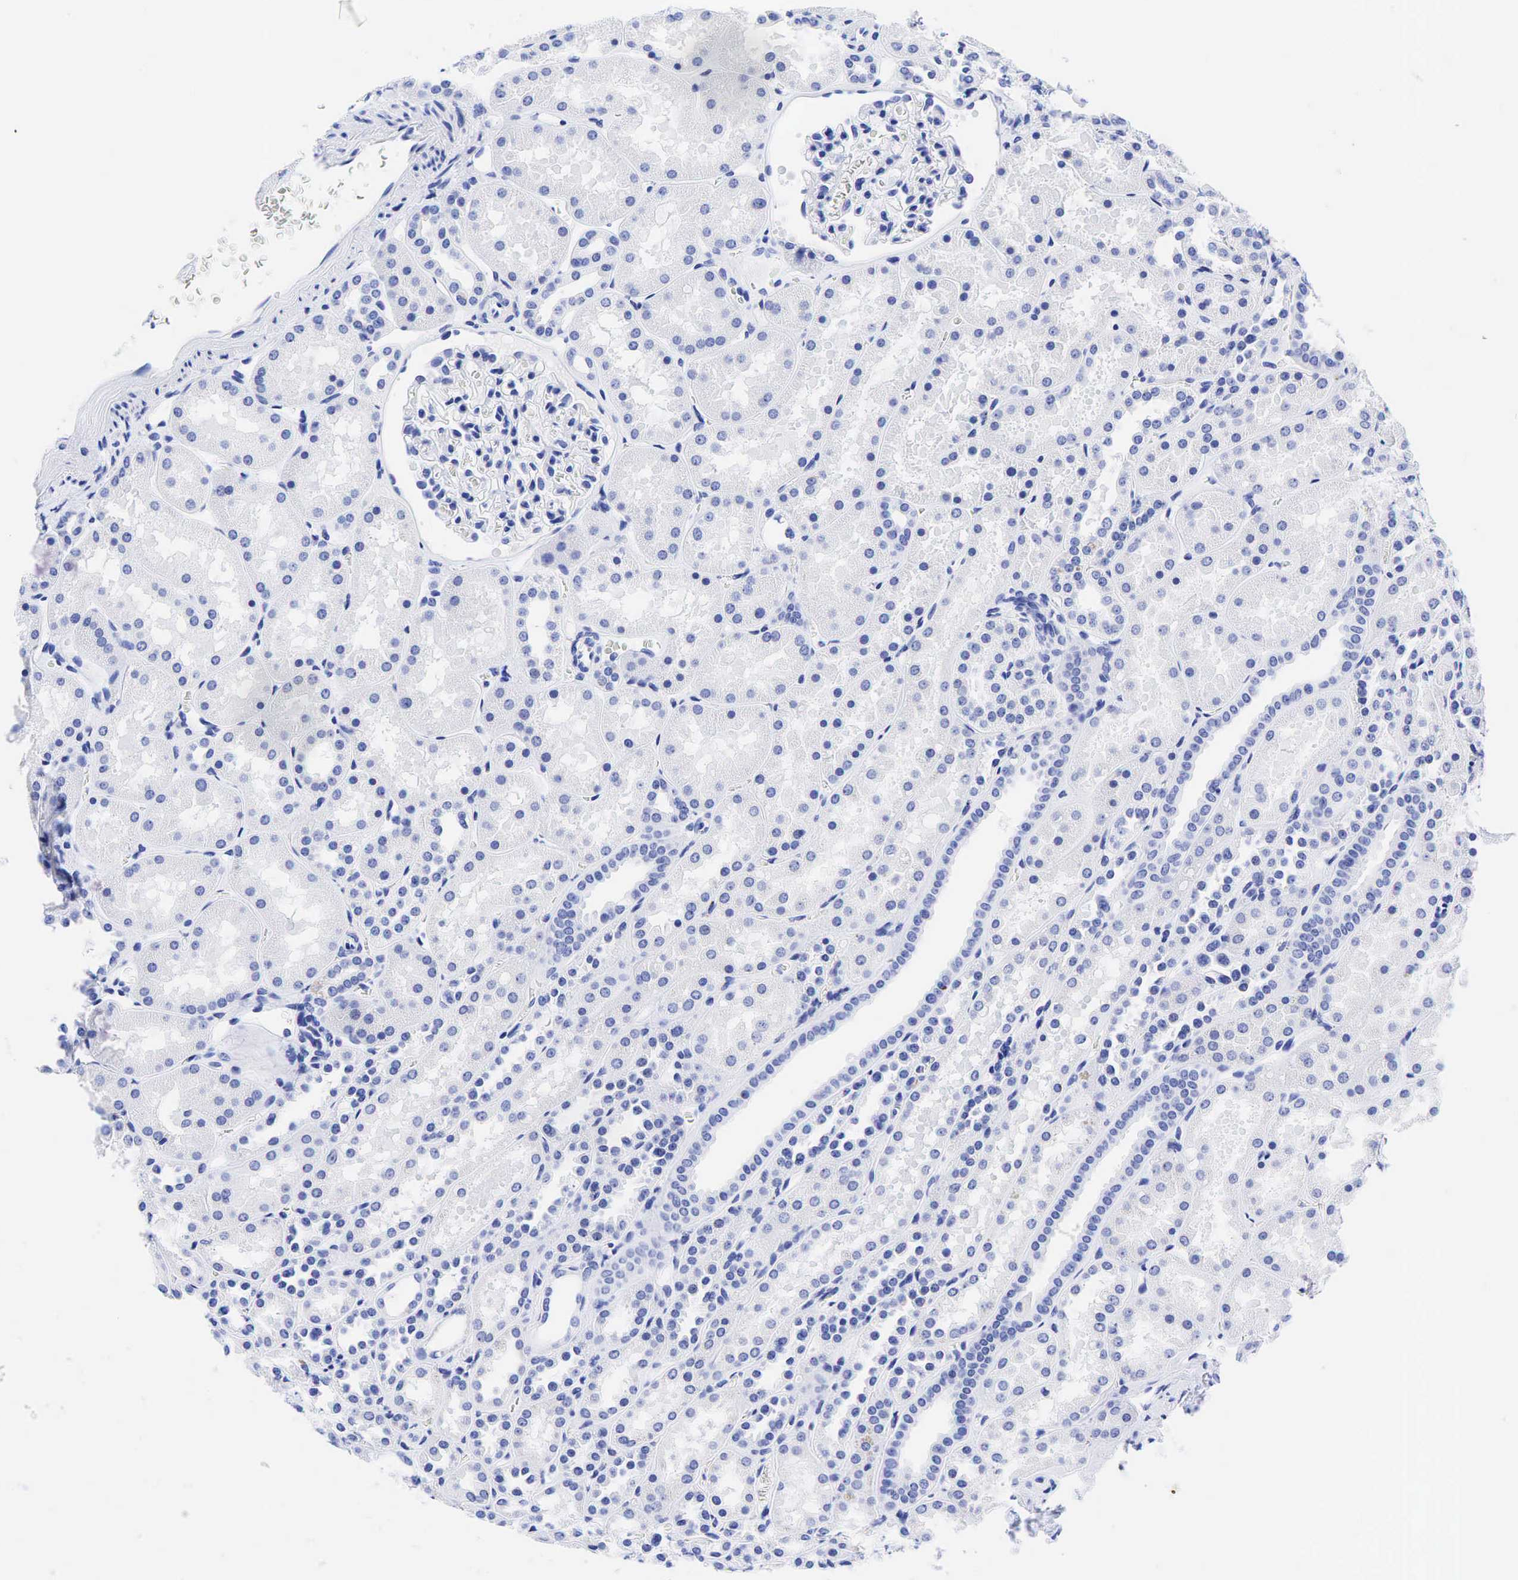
{"staining": {"intensity": "negative", "quantity": "none", "location": "none"}, "tissue": "kidney", "cell_type": "Cells in glomeruli", "image_type": "normal", "snomed": [{"axis": "morphology", "description": "Normal tissue, NOS"}, {"axis": "topography", "description": "Kidney"}], "caption": "IHC photomicrograph of normal kidney stained for a protein (brown), which shows no expression in cells in glomeruli.", "gene": "ESR1", "patient": {"sex": "female", "age": 52}}